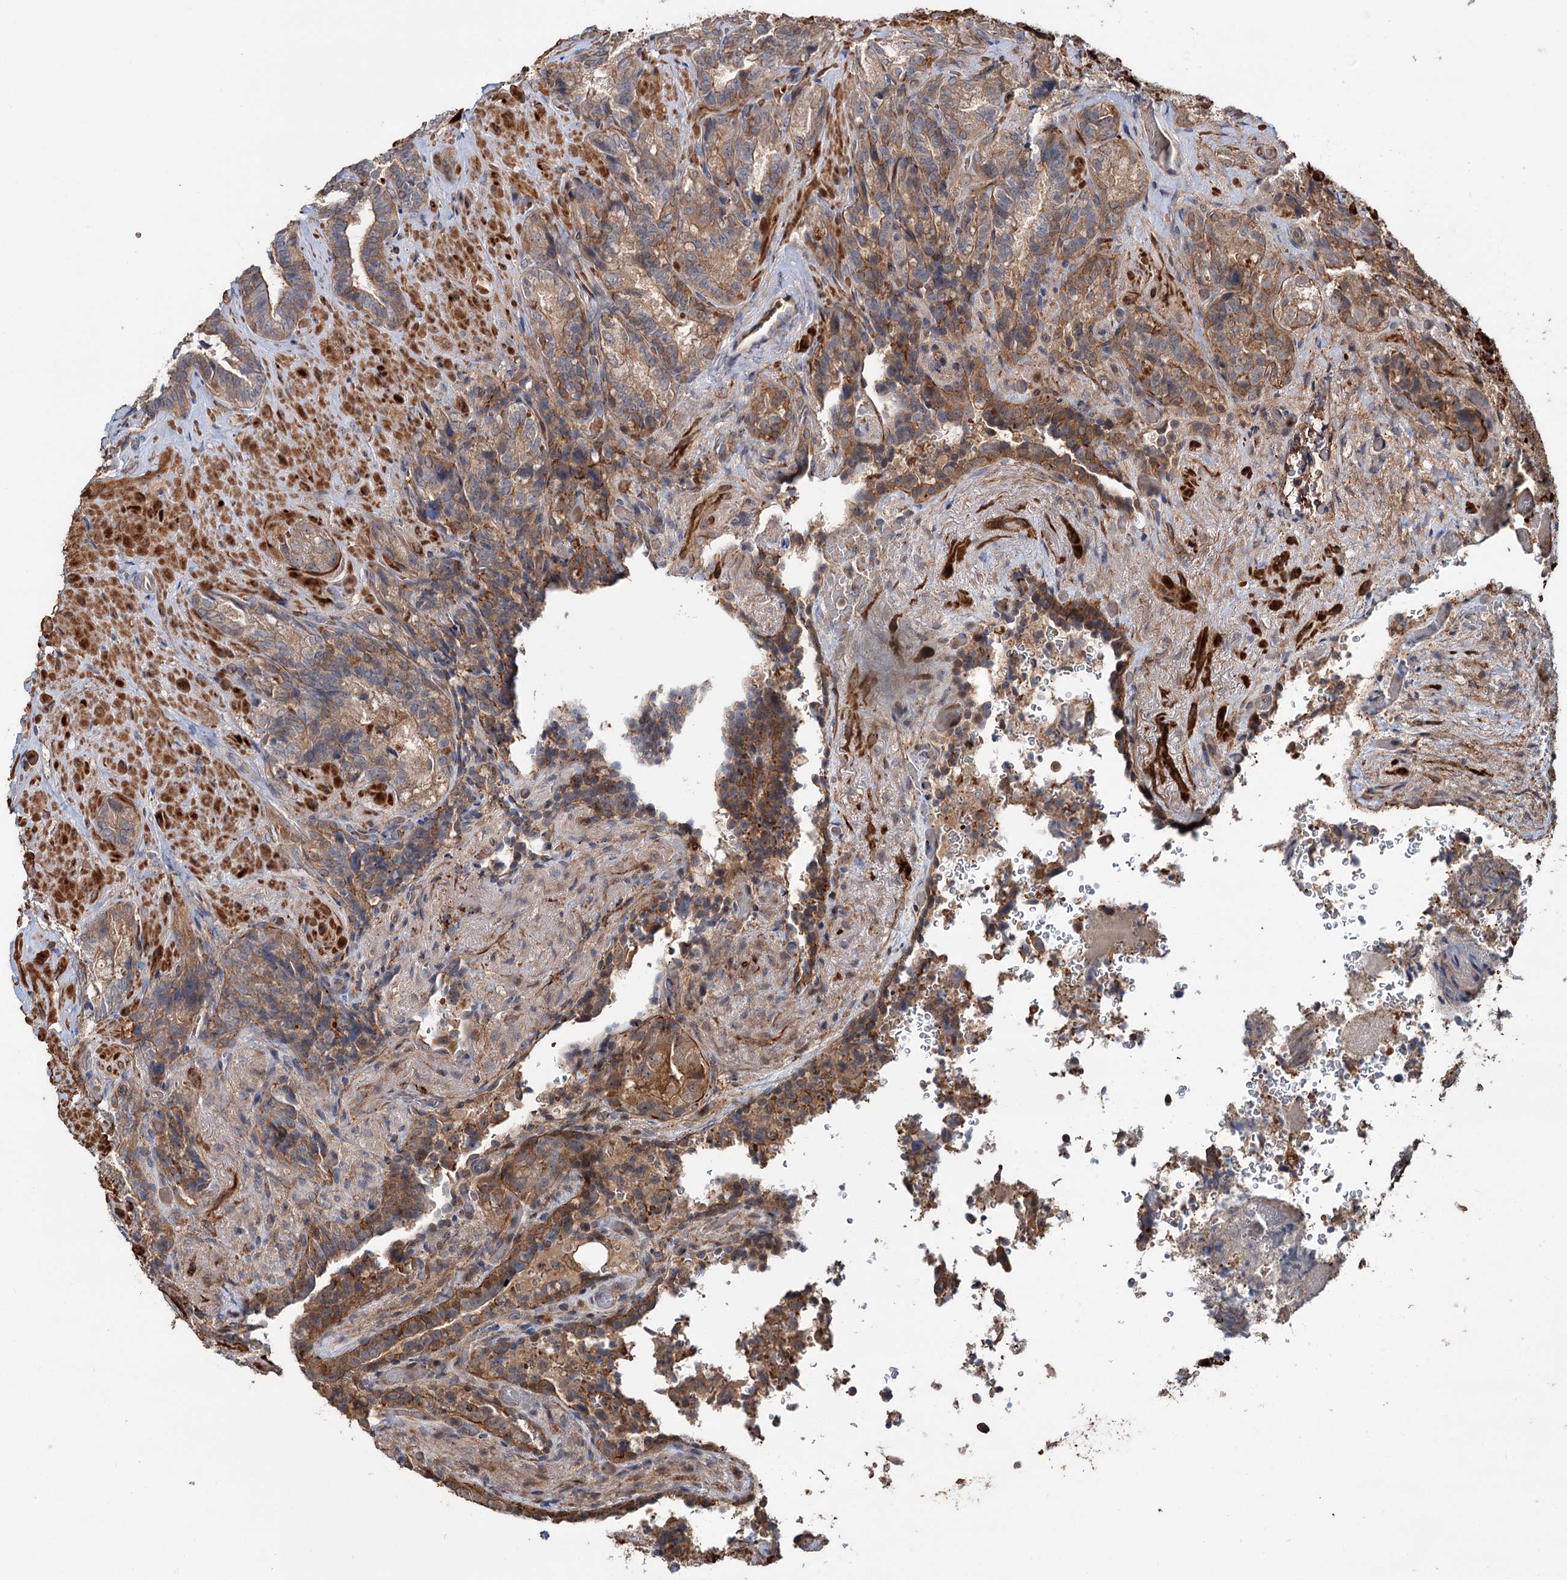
{"staining": {"intensity": "moderate", "quantity": ">75%", "location": "cytoplasmic/membranous"}, "tissue": "seminal vesicle", "cell_type": "Glandular cells", "image_type": "normal", "snomed": [{"axis": "morphology", "description": "Normal tissue, NOS"}, {"axis": "topography", "description": "Prostate and seminal vesicle, NOS"}, {"axis": "topography", "description": "Prostate"}, {"axis": "topography", "description": "Seminal veicle"}], "caption": "Moderate cytoplasmic/membranous protein expression is identified in about >75% of glandular cells in seminal vesicle.", "gene": "GRIP1", "patient": {"sex": "male", "age": 67}}